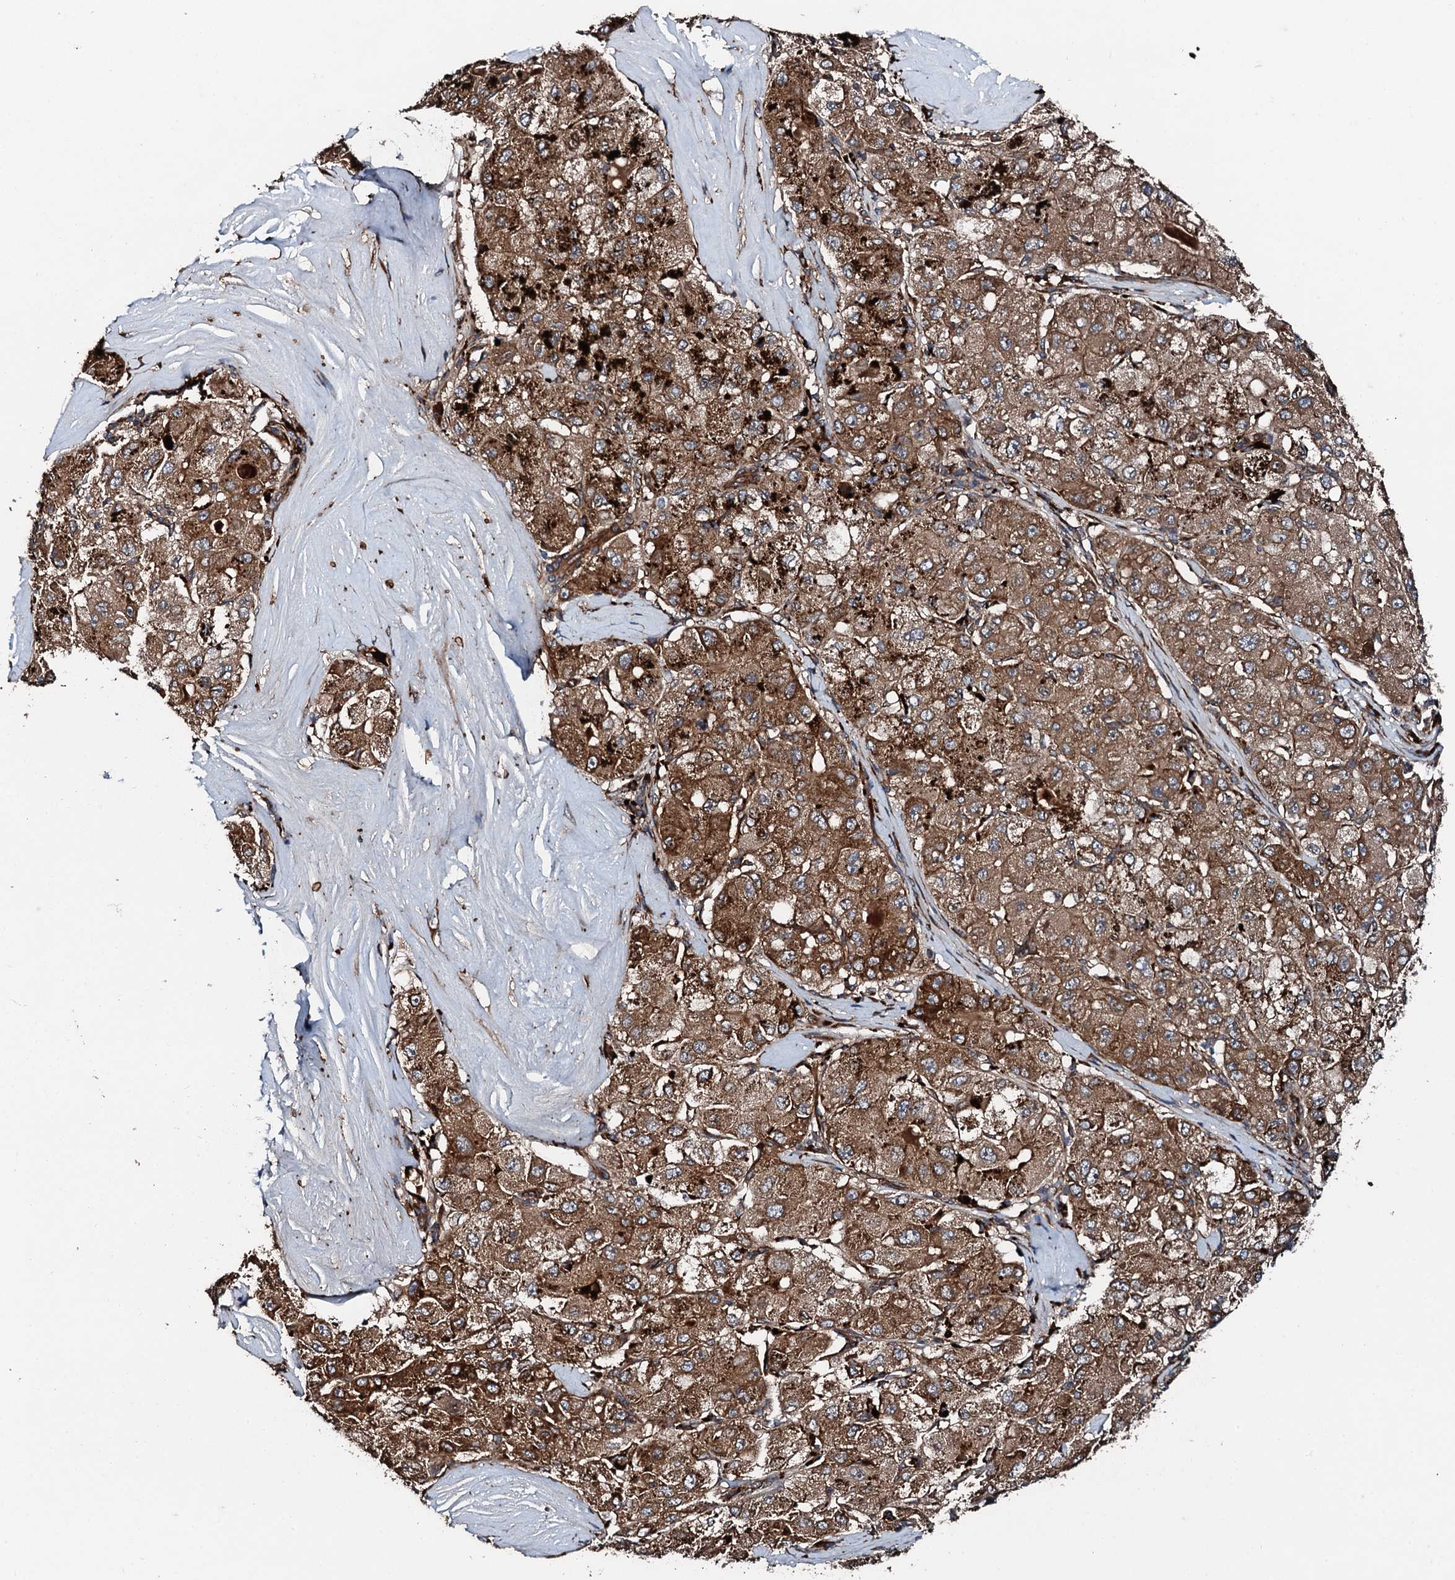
{"staining": {"intensity": "strong", "quantity": ">75%", "location": "cytoplasmic/membranous"}, "tissue": "liver cancer", "cell_type": "Tumor cells", "image_type": "cancer", "snomed": [{"axis": "morphology", "description": "Carcinoma, Hepatocellular, NOS"}, {"axis": "topography", "description": "Liver"}], "caption": "Immunohistochemical staining of hepatocellular carcinoma (liver) exhibits high levels of strong cytoplasmic/membranous positivity in approximately >75% of tumor cells.", "gene": "FLYWCH1", "patient": {"sex": "male", "age": 80}}